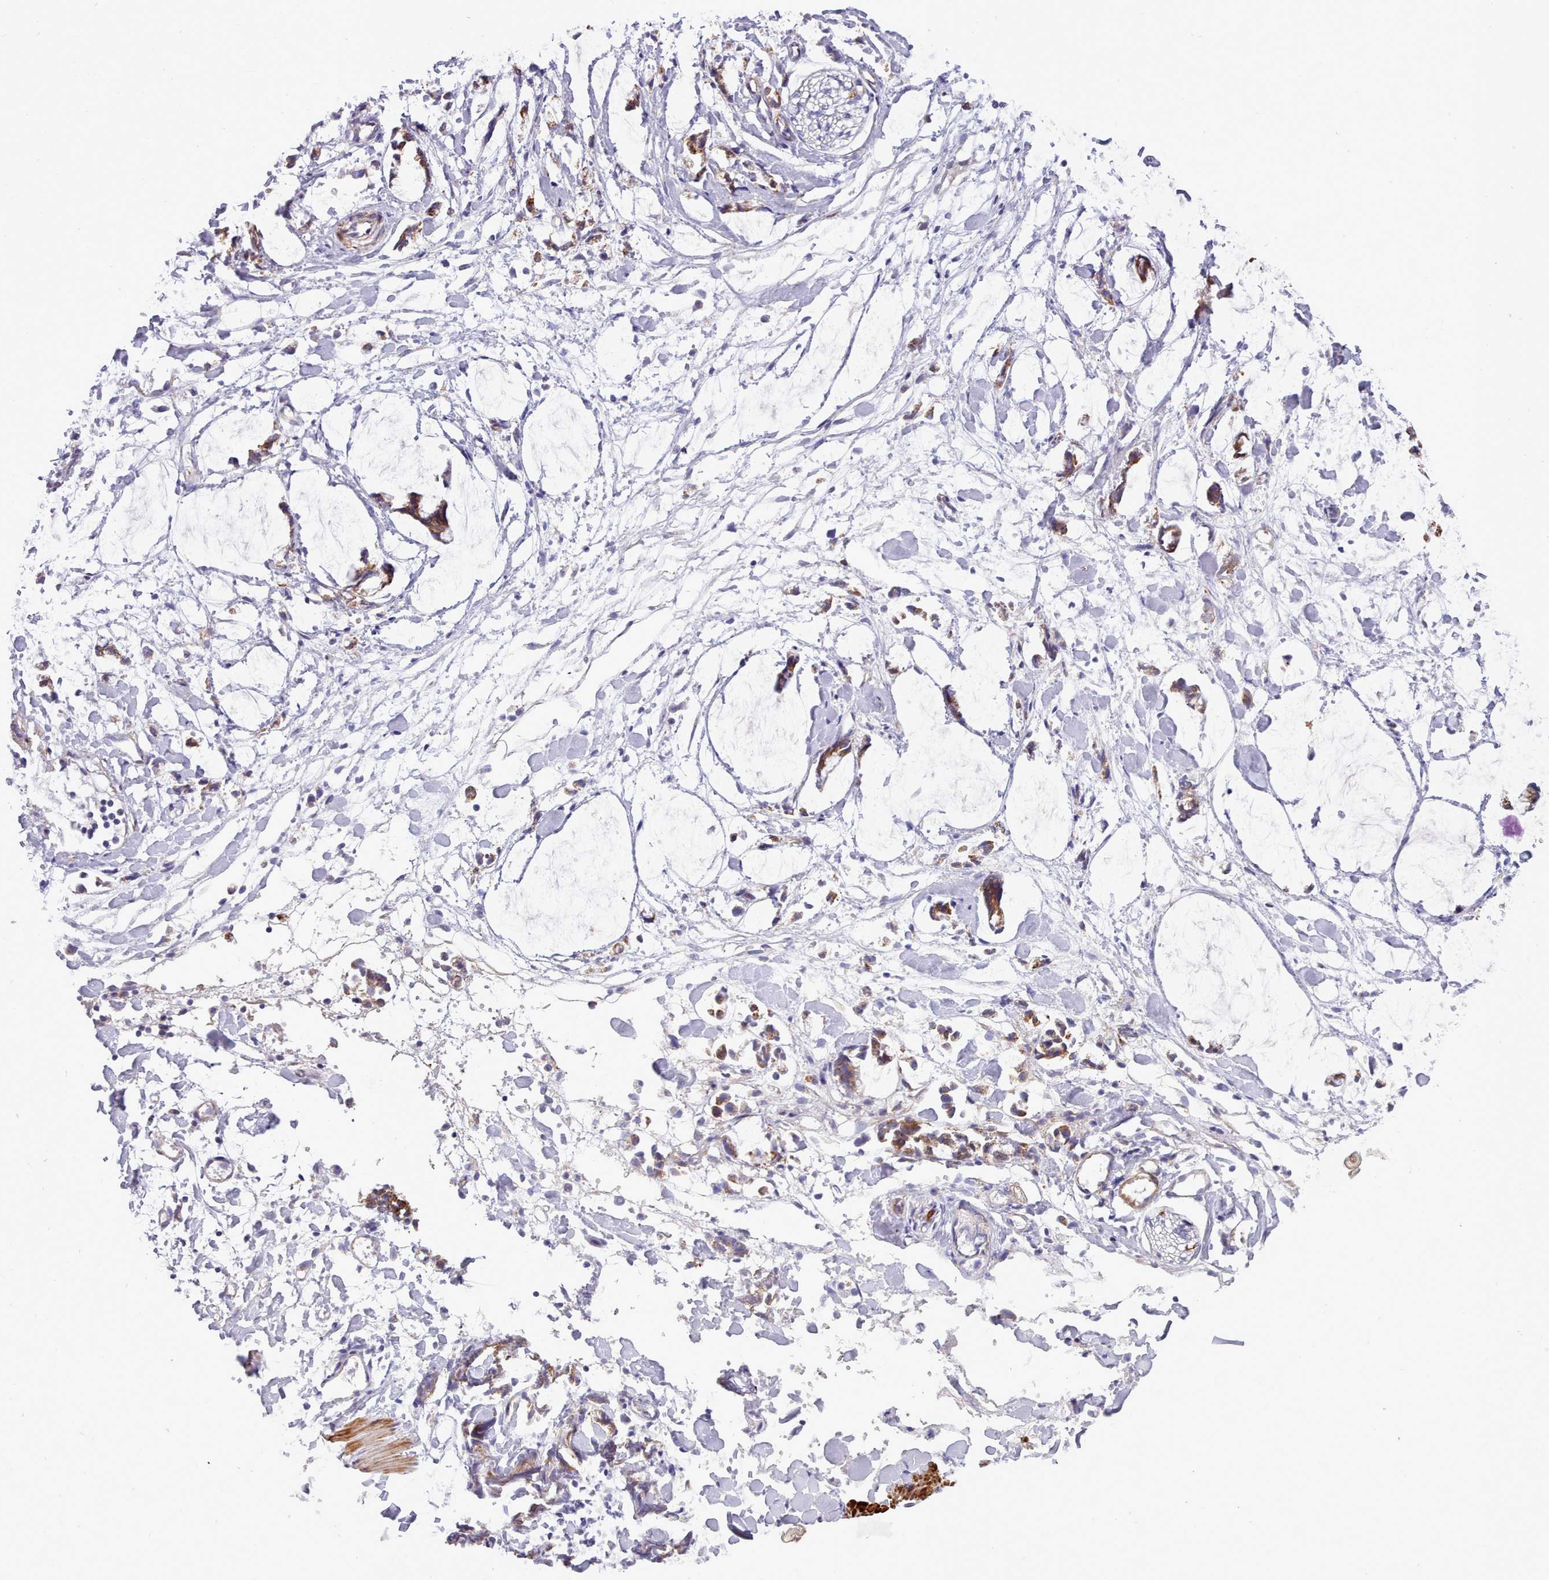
{"staining": {"intensity": "negative", "quantity": "none", "location": "none"}, "tissue": "adipose tissue", "cell_type": "Adipocytes", "image_type": "normal", "snomed": [{"axis": "morphology", "description": "Normal tissue, NOS"}, {"axis": "morphology", "description": "Adenocarcinoma, NOS"}, {"axis": "topography", "description": "Smooth muscle"}, {"axis": "topography", "description": "Colon"}], "caption": "Adipocytes show no significant positivity in unremarkable adipose tissue. (DAB immunohistochemistry (IHC) with hematoxylin counter stain).", "gene": "MRPL21", "patient": {"sex": "male", "age": 14}}